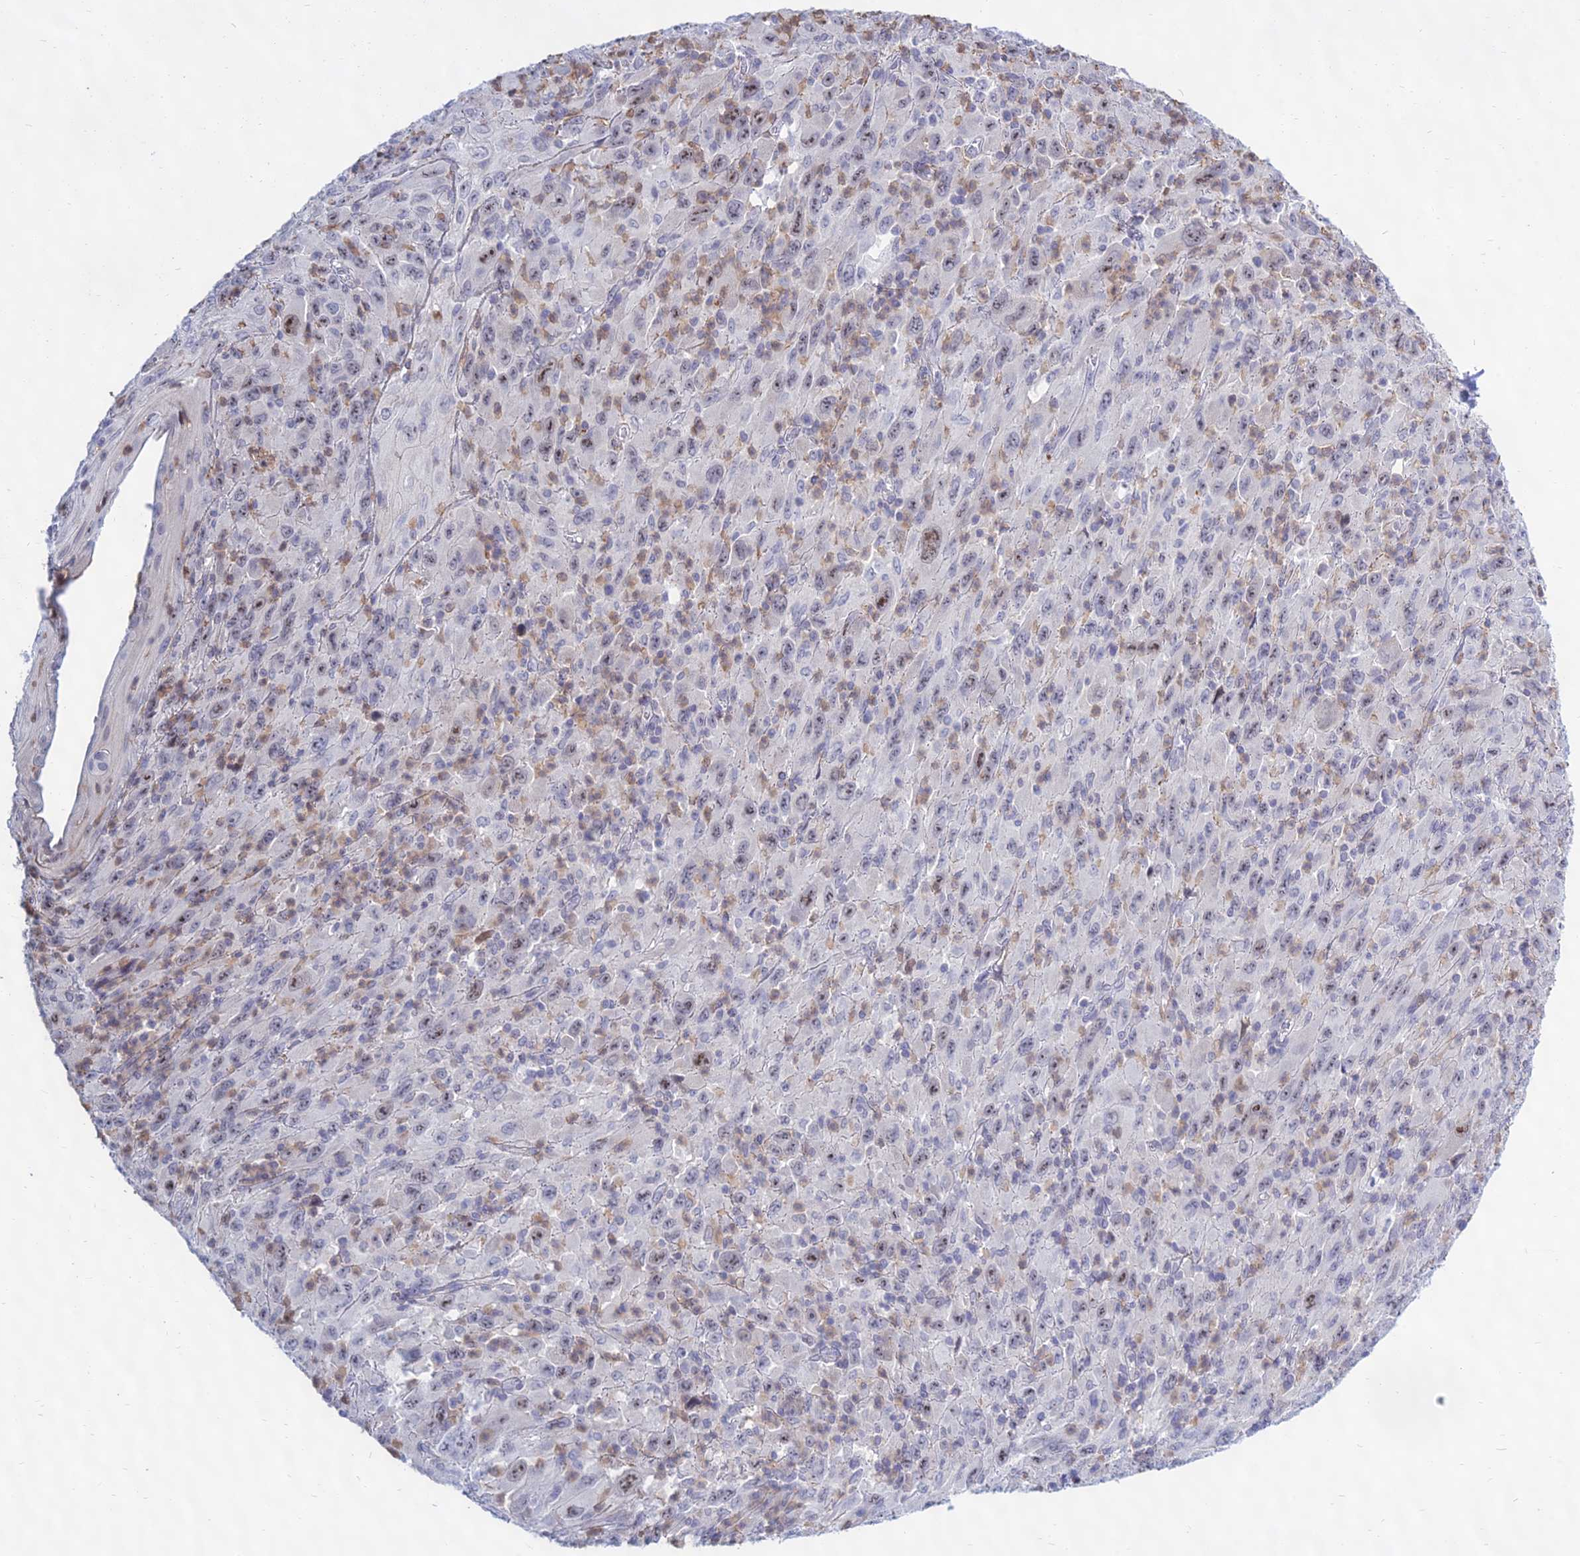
{"staining": {"intensity": "weak", "quantity": "<25%", "location": "nuclear"}, "tissue": "melanoma", "cell_type": "Tumor cells", "image_type": "cancer", "snomed": [{"axis": "morphology", "description": "Malignant melanoma, Metastatic site"}, {"axis": "topography", "description": "Skin"}], "caption": "A photomicrograph of malignant melanoma (metastatic site) stained for a protein reveals no brown staining in tumor cells.", "gene": "KRR1", "patient": {"sex": "female", "age": 56}}